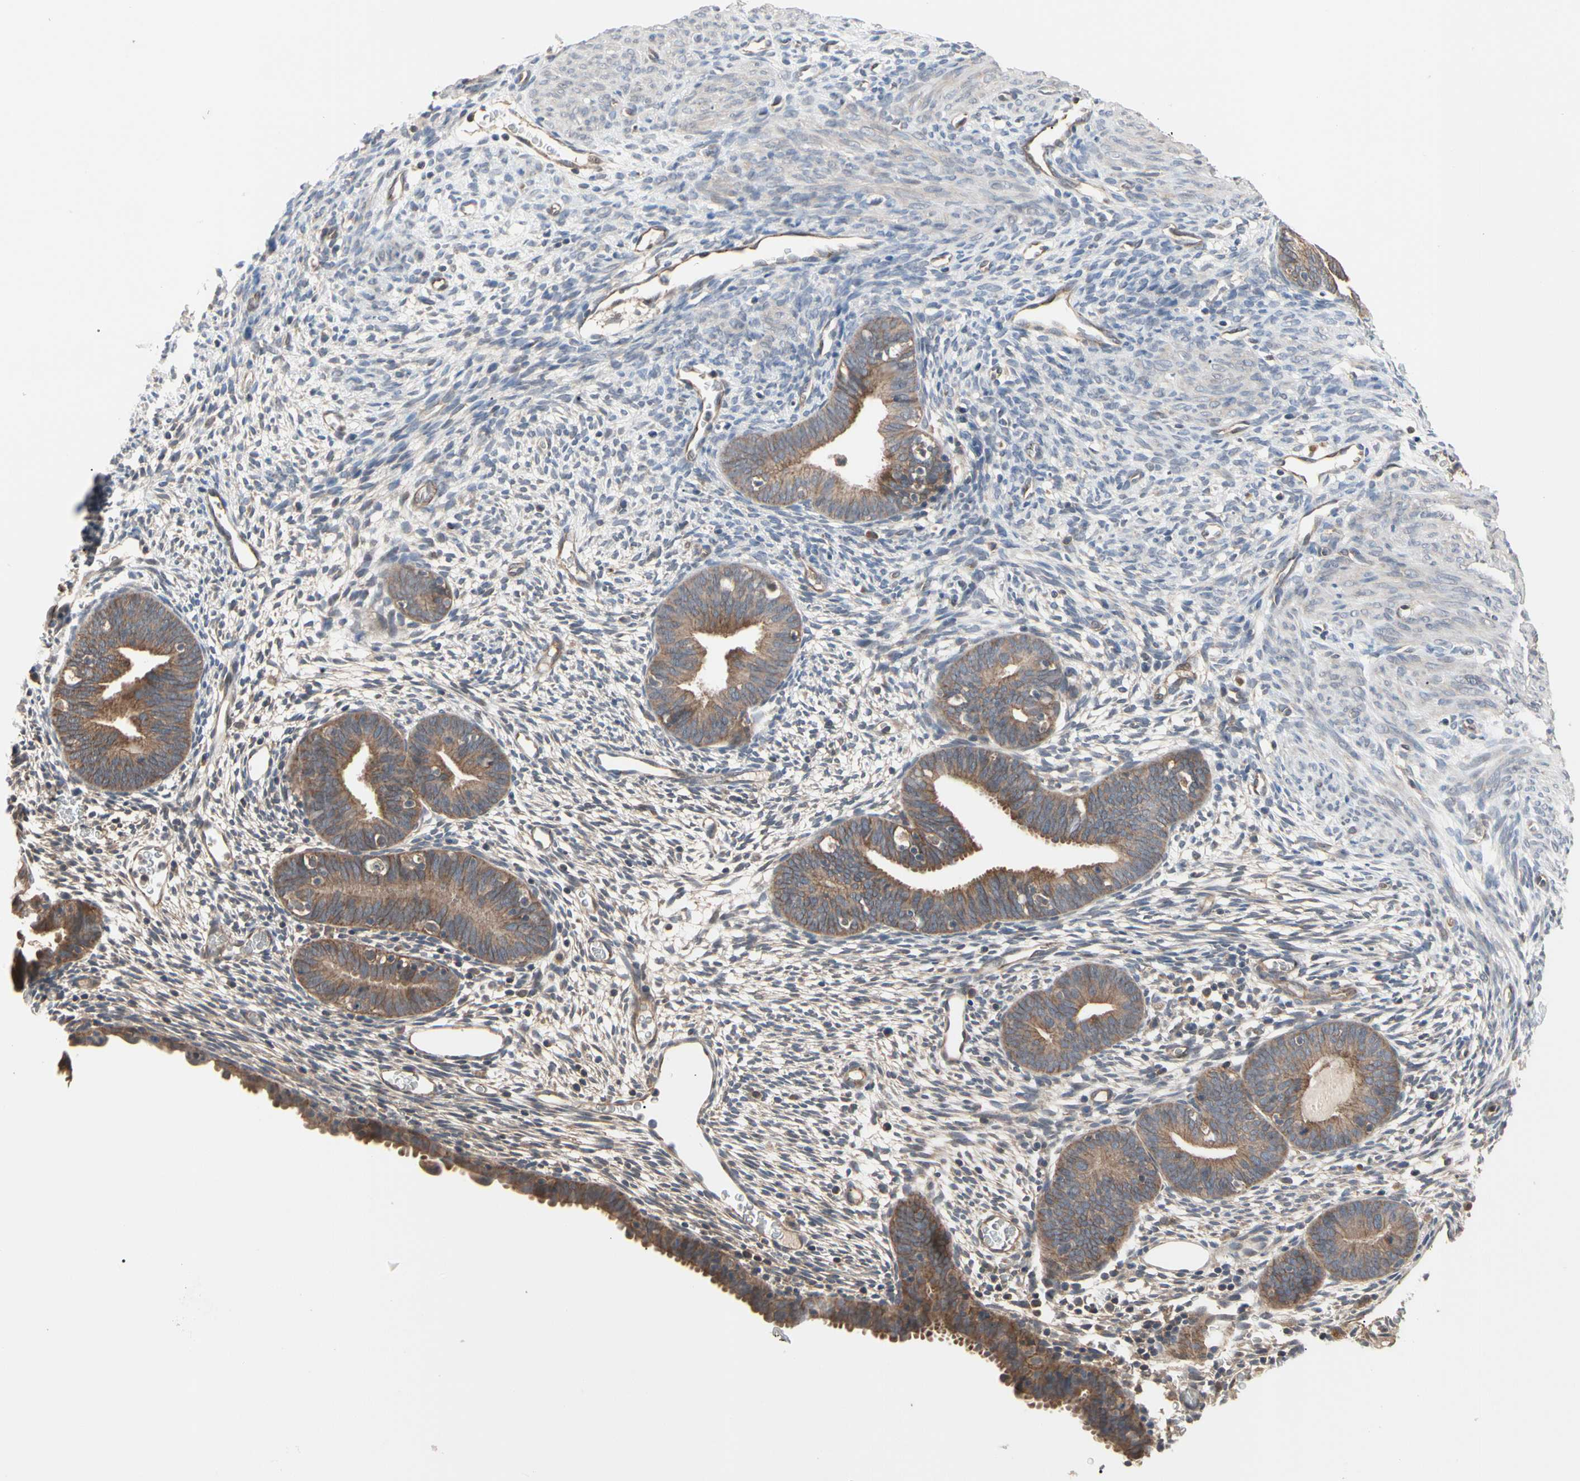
{"staining": {"intensity": "moderate", "quantity": "25%-75%", "location": "cytoplasmic/membranous"}, "tissue": "endometrium", "cell_type": "Cells in endometrial stroma", "image_type": "normal", "snomed": [{"axis": "morphology", "description": "Normal tissue, NOS"}, {"axis": "morphology", "description": "Atrophy, NOS"}, {"axis": "topography", "description": "Uterus"}, {"axis": "topography", "description": "Endometrium"}], "caption": "Protein expression analysis of benign human endometrium reveals moderate cytoplasmic/membranous staining in approximately 25%-75% of cells in endometrial stroma. The staining was performed using DAB (3,3'-diaminobenzidine), with brown indicating positive protein expression. Nuclei are stained blue with hematoxylin.", "gene": "DPP8", "patient": {"sex": "female", "age": 68}}